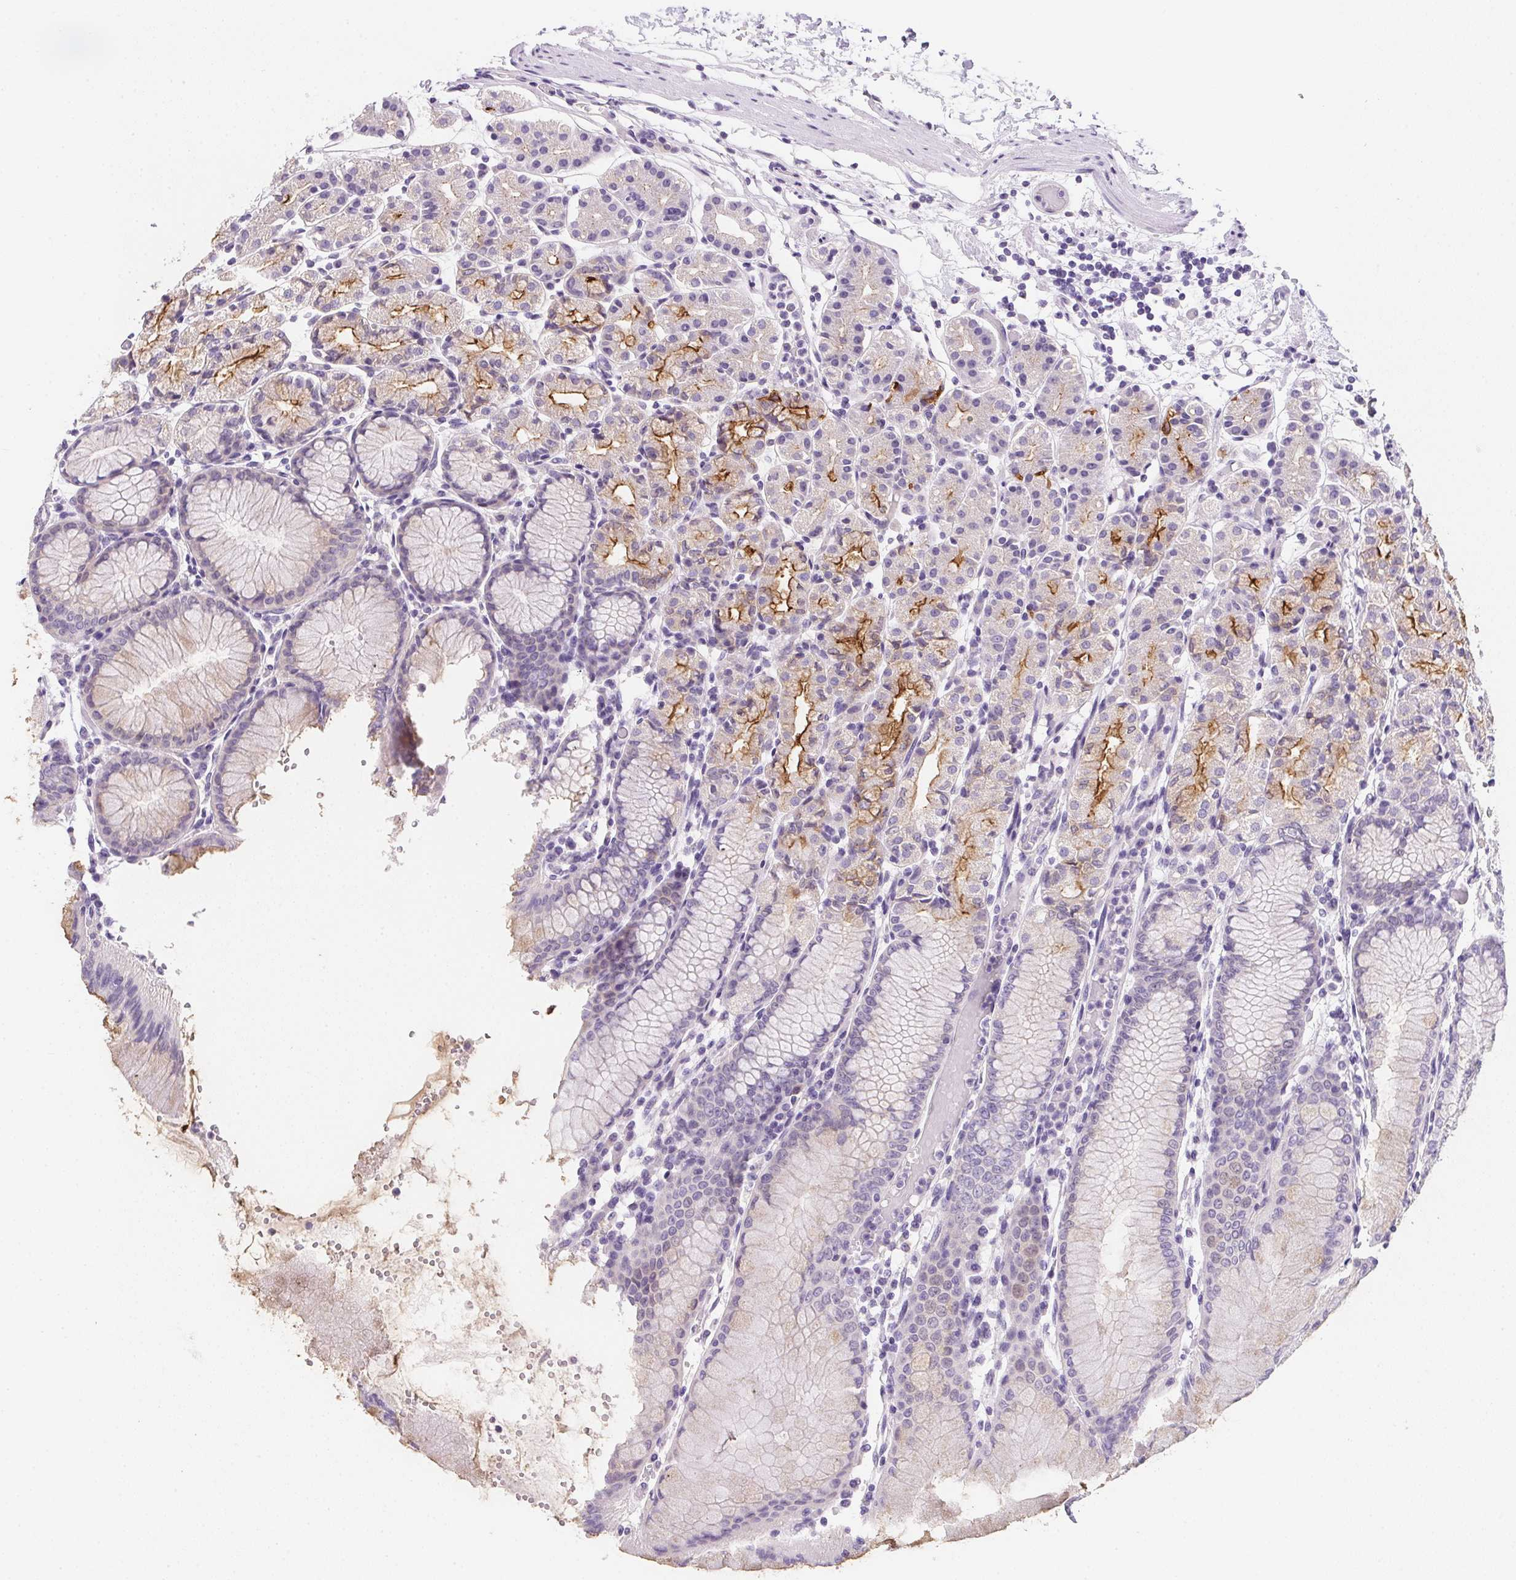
{"staining": {"intensity": "moderate", "quantity": "<25%", "location": "cytoplasmic/membranous"}, "tissue": "stomach", "cell_type": "Glandular cells", "image_type": "normal", "snomed": [{"axis": "morphology", "description": "Normal tissue, NOS"}, {"axis": "topography", "description": "Stomach"}], "caption": "Human stomach stained for a protein (brown) exhibits moderate cytoplasmic/membranous positive expression in about <25% of glandular cells.", "gene": "AQP5", "patient": {"sex": "female", "age": 57}}